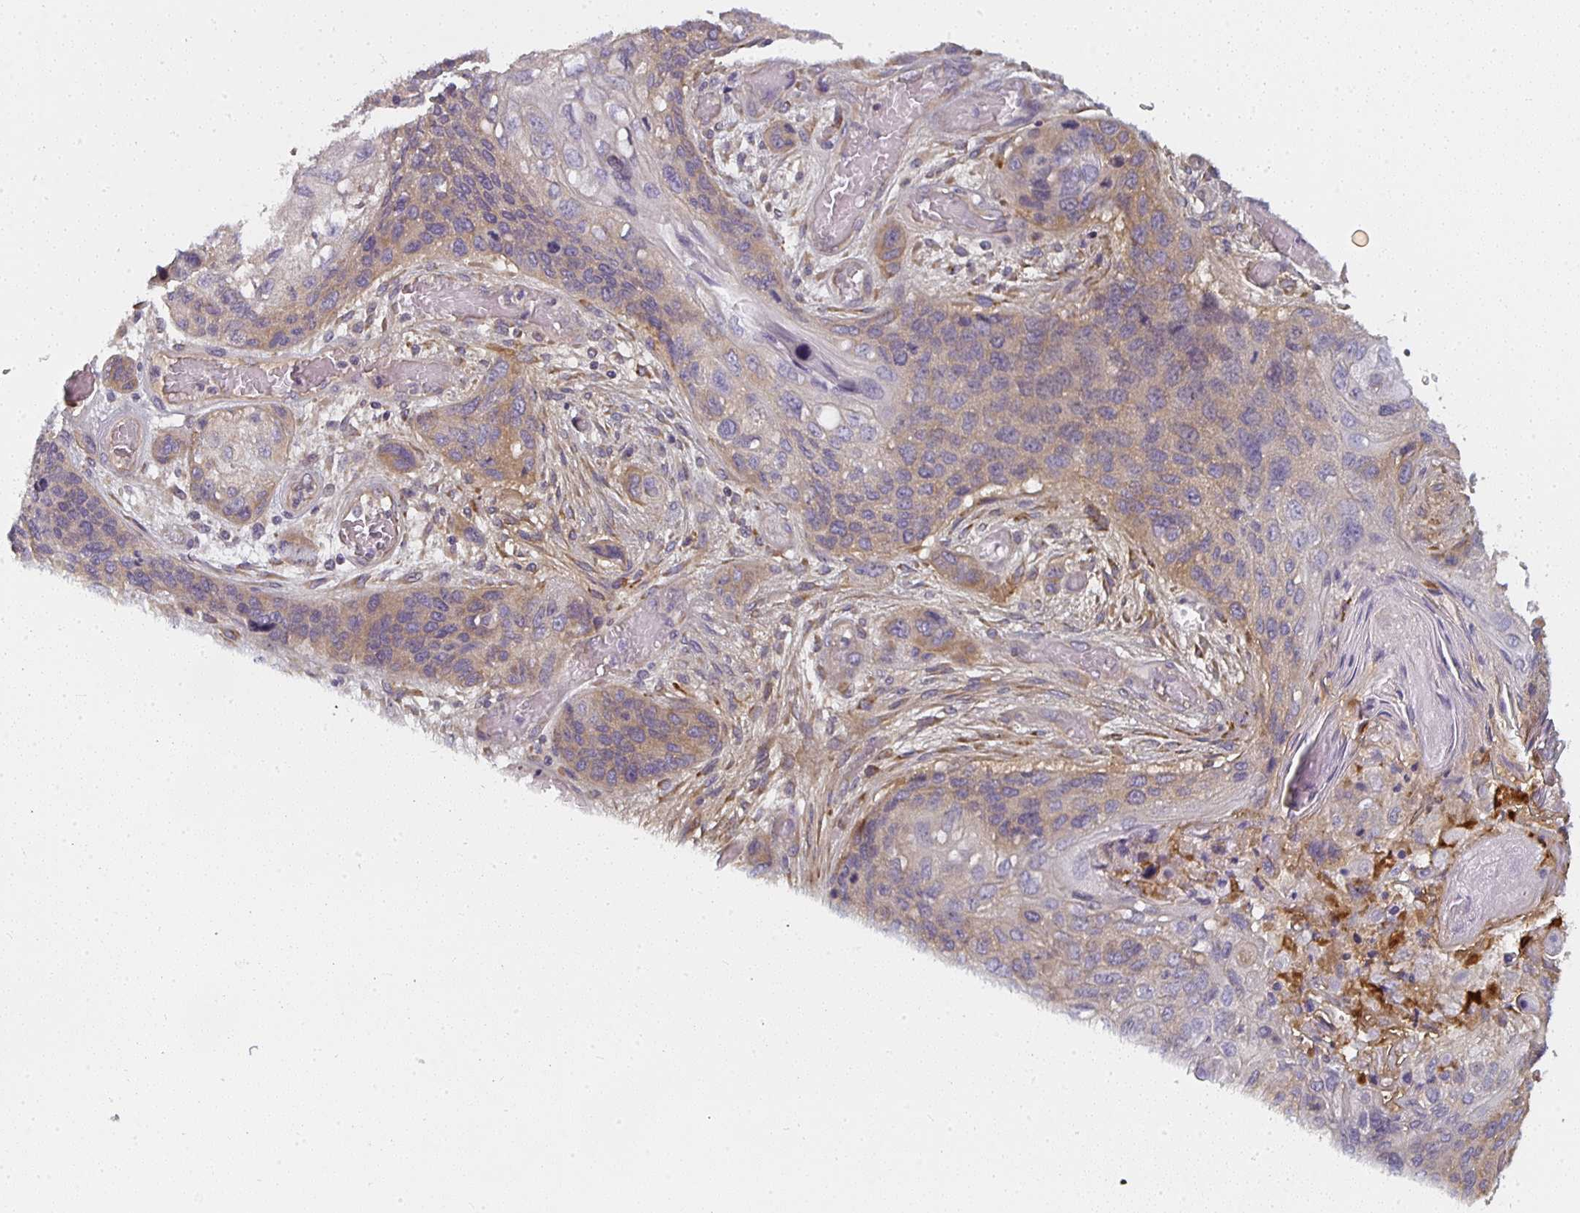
{"staining": {"intensity": "weak", "quantity": "25%-75%", "location": "cytoplasmic/membranous"}, "tissue": "lung cancer", "cell_type": "Tumor cells", "image_type": "cancer", "snomed": [{"axis": "morphology", "description": "Squamous cell carcinoma, NOS"}, {"axis": "morphology", "description": "Squamous cell carcinoma, metastatic, NOS"}, {"axis": "topography", "description": "Lymph node"}, {"axis": "topography", "description": "Lung"}], "caption": "Approximately 25%-75% of tumor cells in human lung cancer (squamous cell carcinoma) reveal weak cytoplasmic/membranous protein positivity as visualized by brown immunohistochemical staining.", "gene": "CTHRC1", "patient": {"sex": "male", "age": 41}}